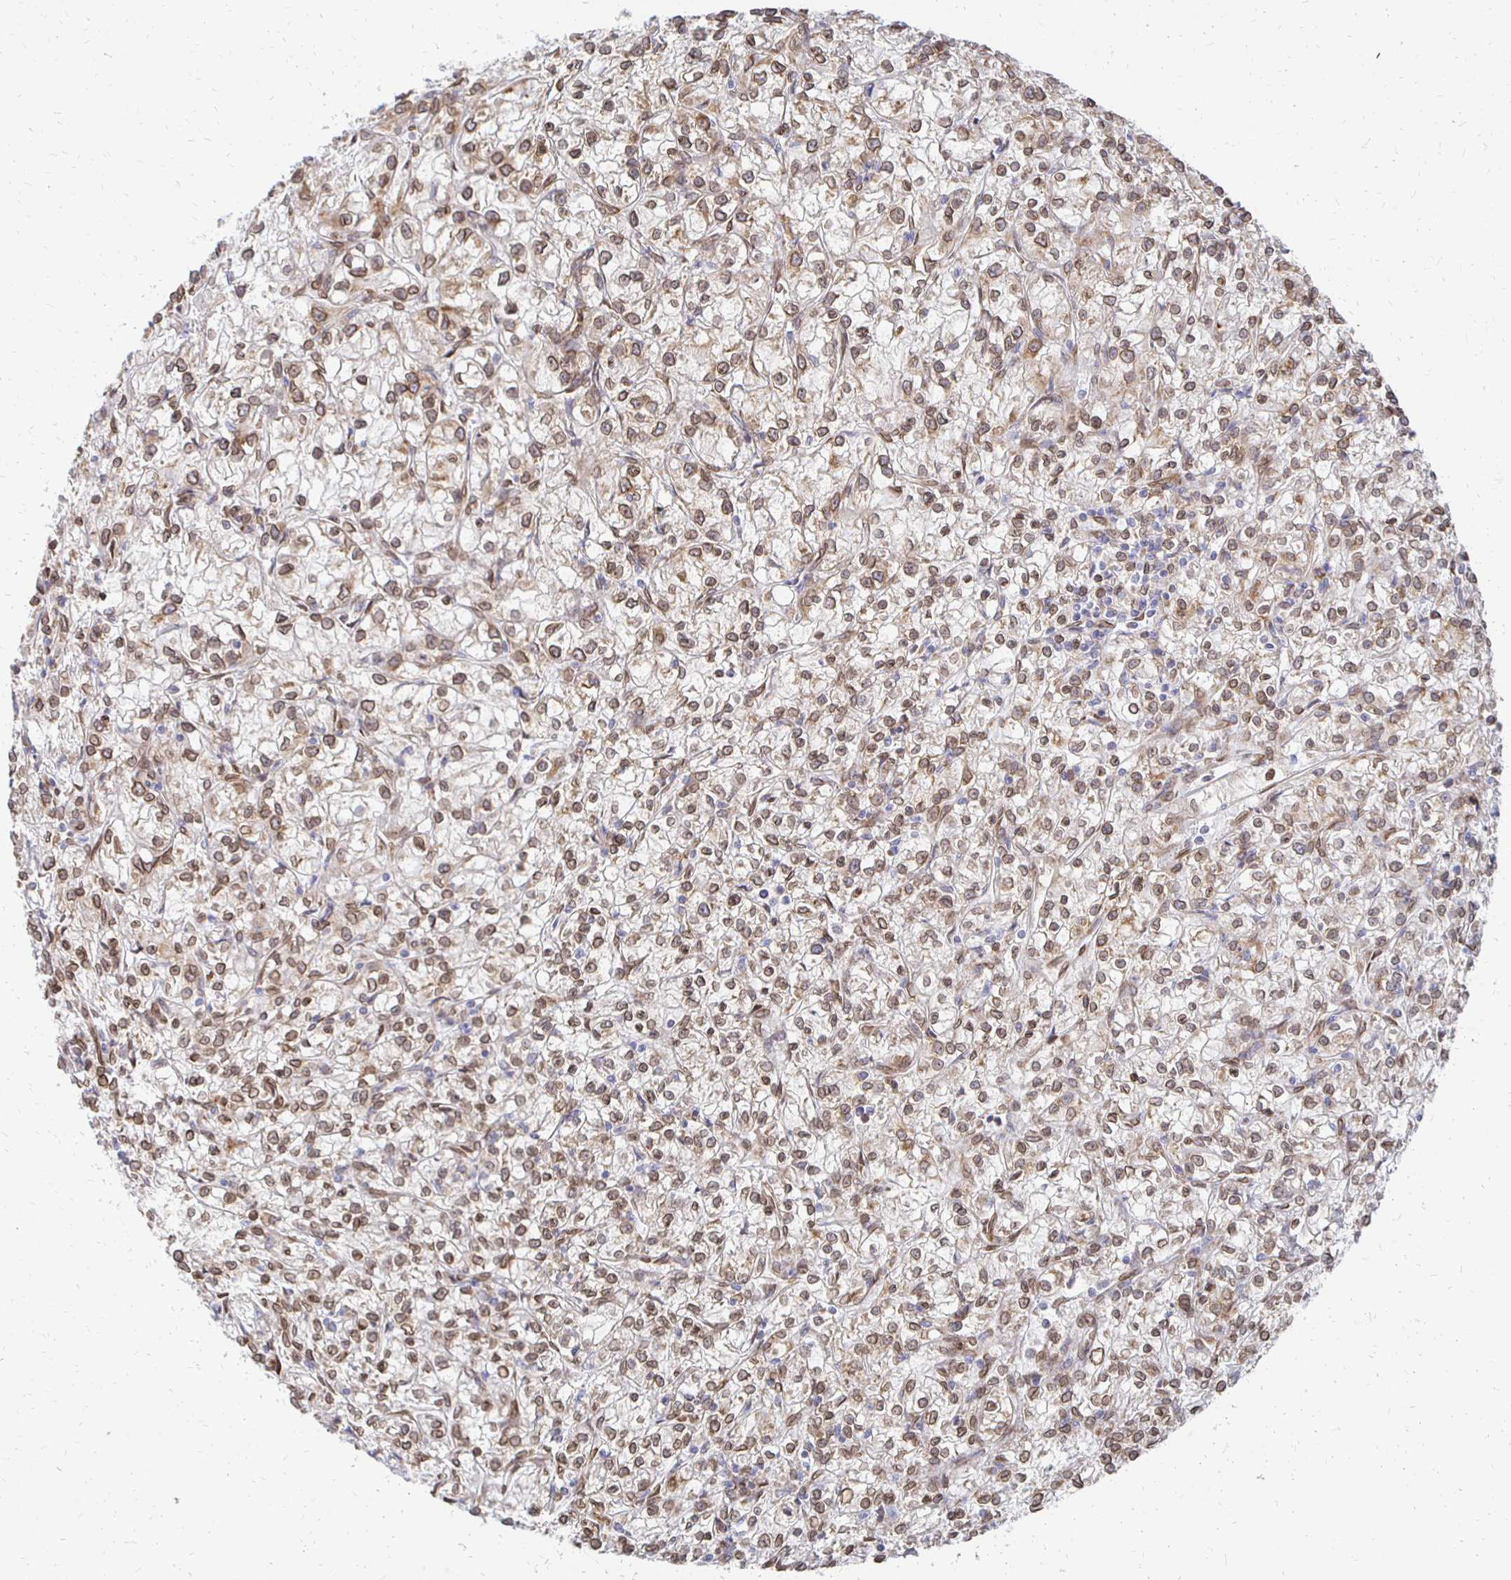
{"staining": {"intensity": "moderate", "quantity": ">75%", "location": "cytoplasmic/membranous,nuclear"}, "tissue": "renal cancer", "cell_type": "Tumor cells", "image_type": "cancer", "snomed": [{"axis": "morphology", "description": "Adenocarcinoma, NOS"}, {"axis": "topography", "description": "Kidney"}], "caption": "About >75% of tumor cells in renal adenocarcinoma display moderate cytoplasmic/membranous and nuclear protein positivity as visualized by brown immunohistochemical staining.", "gene": "PELI3", "patient": {"sex": "female", "age": 59}}